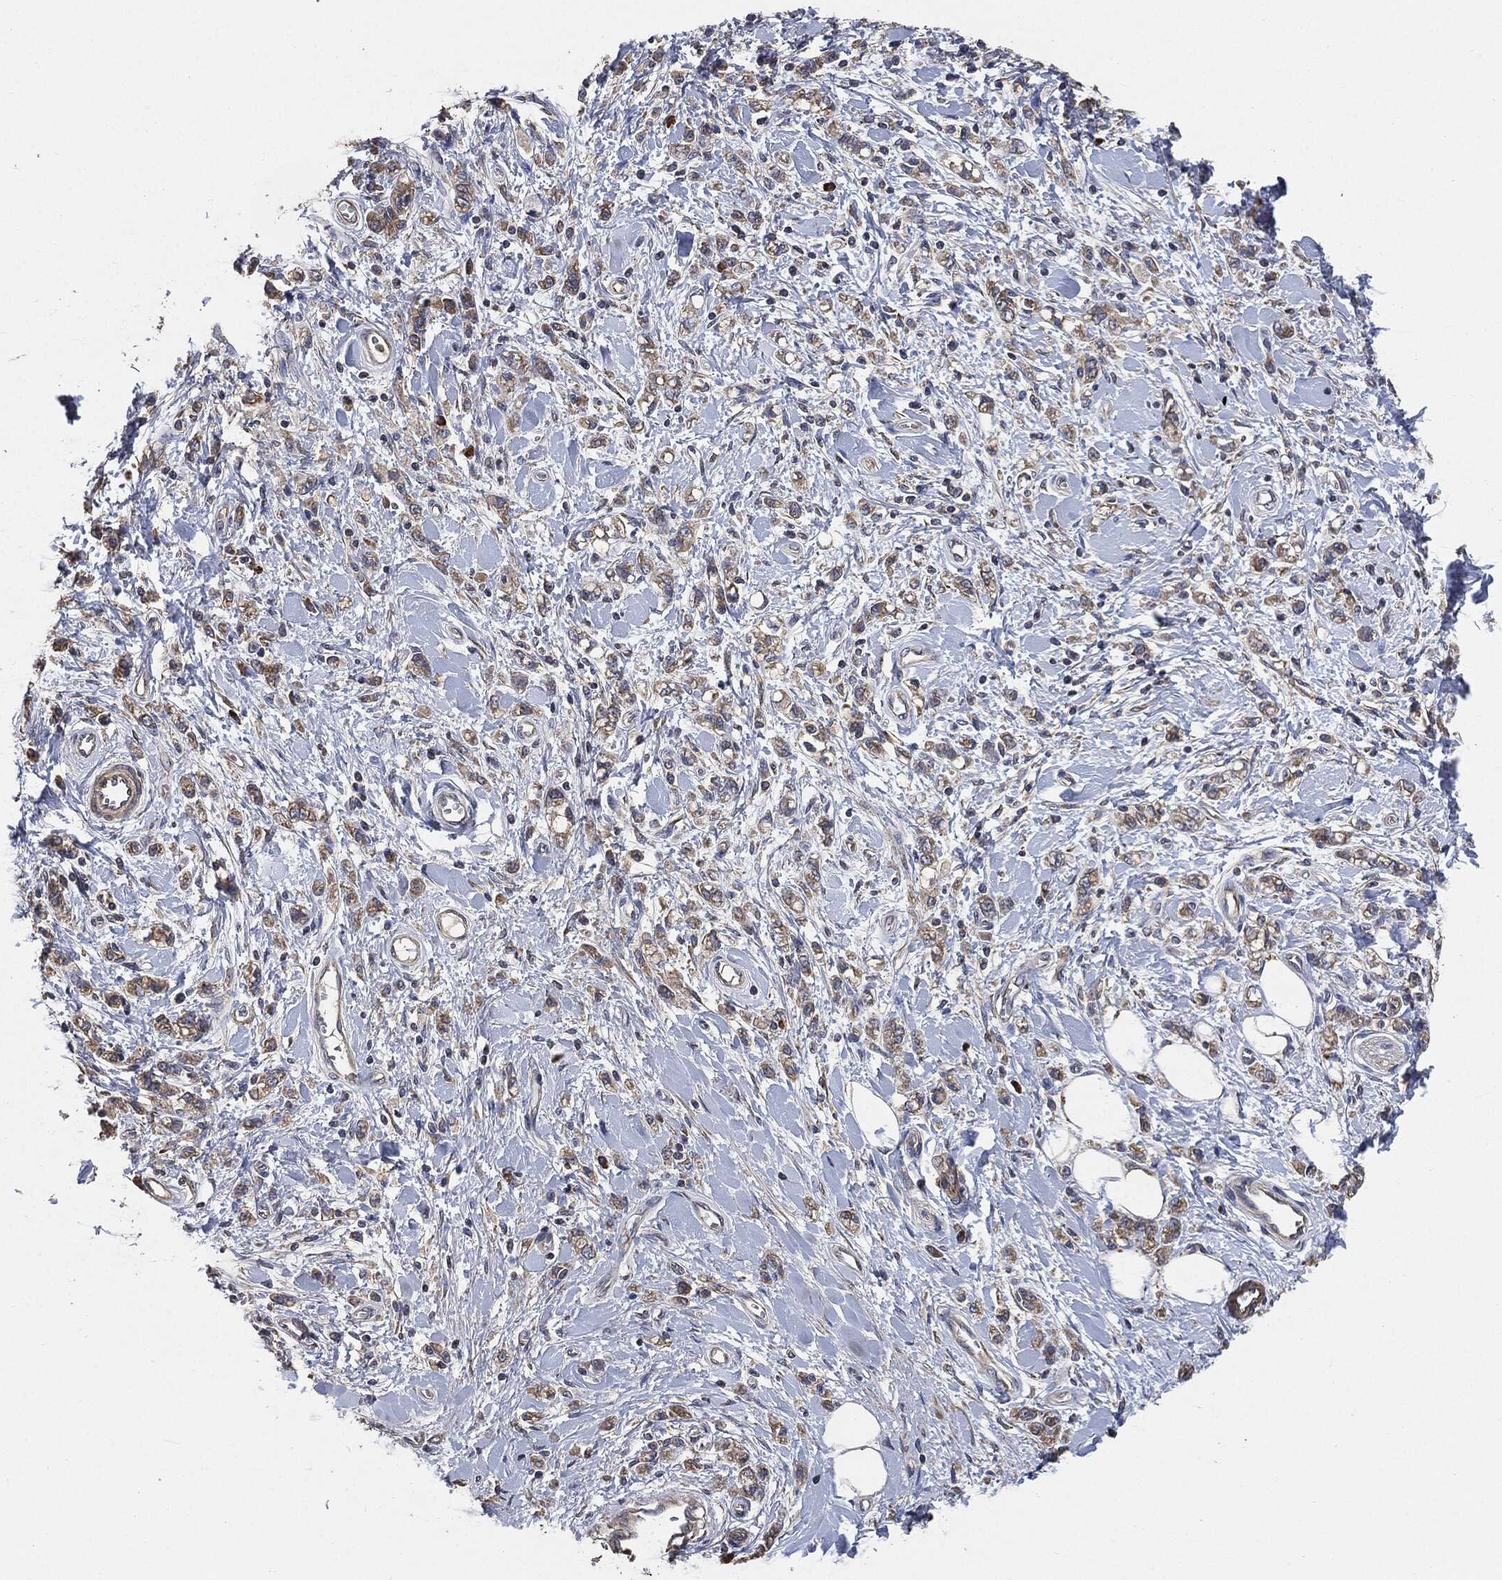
{"staining": {"intensity": "moderate", "quantity": "25%-75%", "location": "cytoplasmic/membranous"}, "tissue": "stomach cancer", "cell_type": "Tumor cells", "image_type": "cancer", "snomed": [{"axis": "morphology", "description": "Adenocarcinoma, NOS"}, {"axis": "topography", "description": "Stomach"}], "caption": "Adenocarcinoma (stomach) stained with immunohistochemistry (IHC) shows moderate cytoplasmic/membranous staining in approximately 25%-75% of tumor cells. The staining is performed using DAB brown chromogen to label protein expression. The nuclei are counter-stained blue using hematoxylin.", "gene": "STK3", "patient": {"sex": "male", "age": 77}}